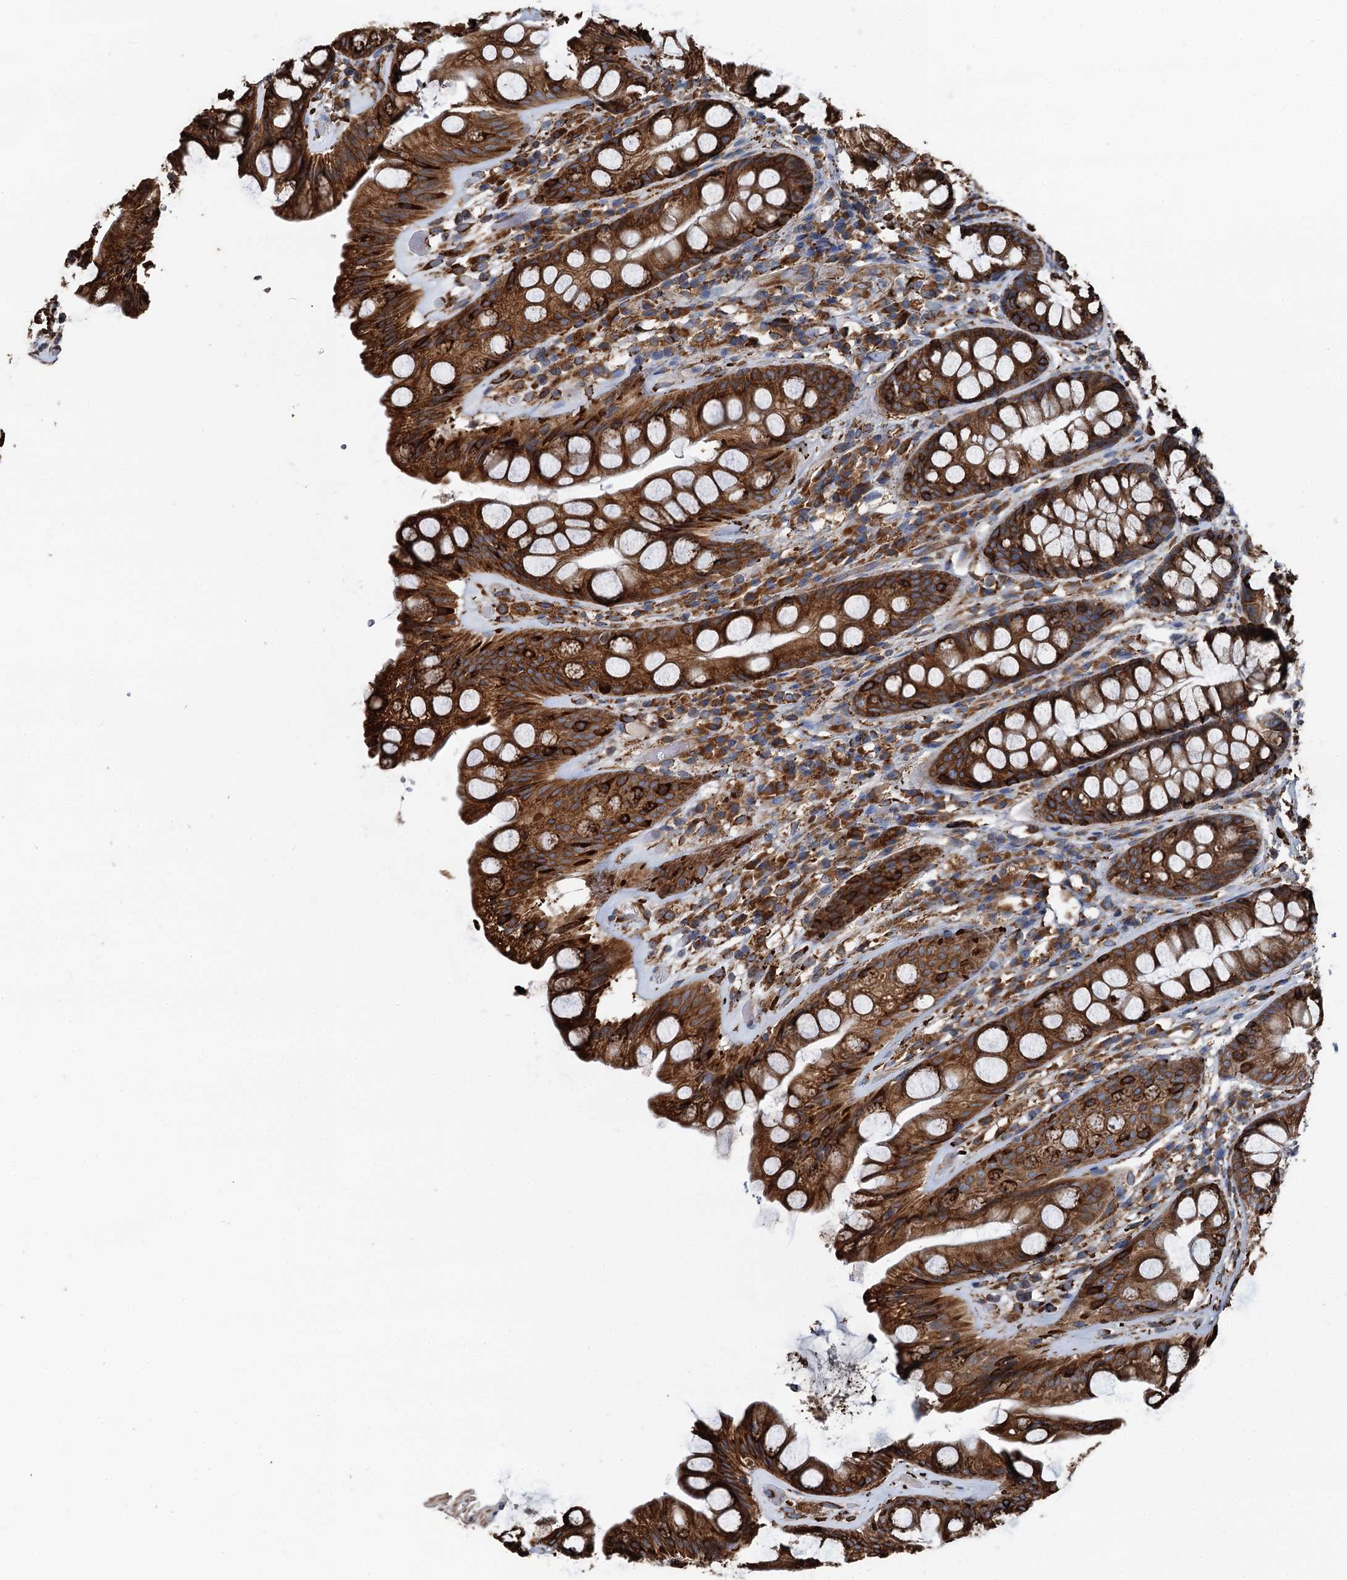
{"staining": {"intensity": "strong", "quantity": ">75%", "location": "cytoplasmic/membranous"}, "tissue": "rectum", "cell_type": "Glandular cells", "image_type": "normal", "snomed": [{"axis": "morphology", "description": "Normal tissue, NOS"}, {"axis": "topography", "description": "Rectum"}], "caption": "High-power microscopy captured an IHC histopathology image of benign rectum, revealing strong cytoplasmic/membranous positivity in approximately >75% of glandular cells.", "gene": "NEURL1B", "patient": {"sex": "male", "age": 74}}